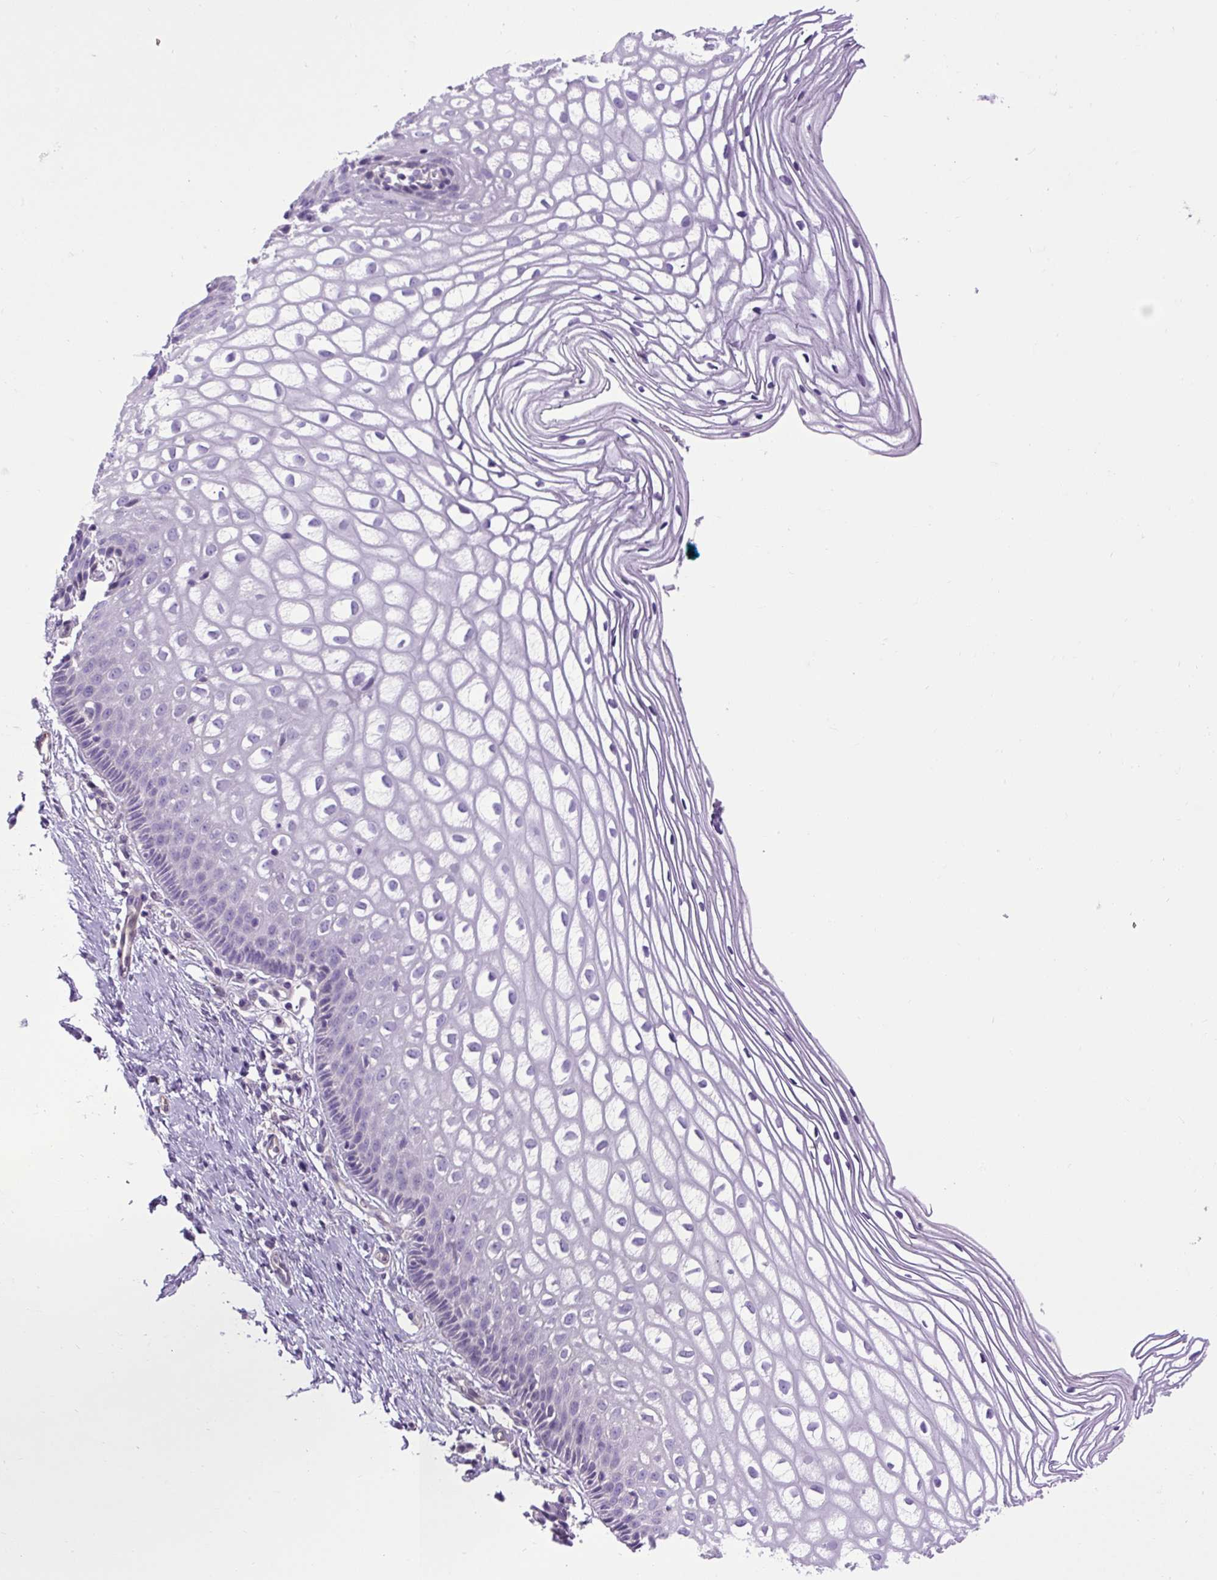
{"staining": {"intensity": "negative", "quantity": "none", "location": "none"}, "tissue": "cervix", "cell_type": "Glandular cells", "image_type": "normal", "snomed": [{"axis": "morphology", "description": "Normal tissue, NOS"}, {"axis": "topography", "description": "Cervix"}], "caption": "There is no significant positivity in glandular cells of cervix. (Brightfield microscopy of DAB (3,3'-diaminobenzidine) immunohistochemistry at high magnification).", "gene": "VWA7", "patient": {"sex": "female", "age": 36}}